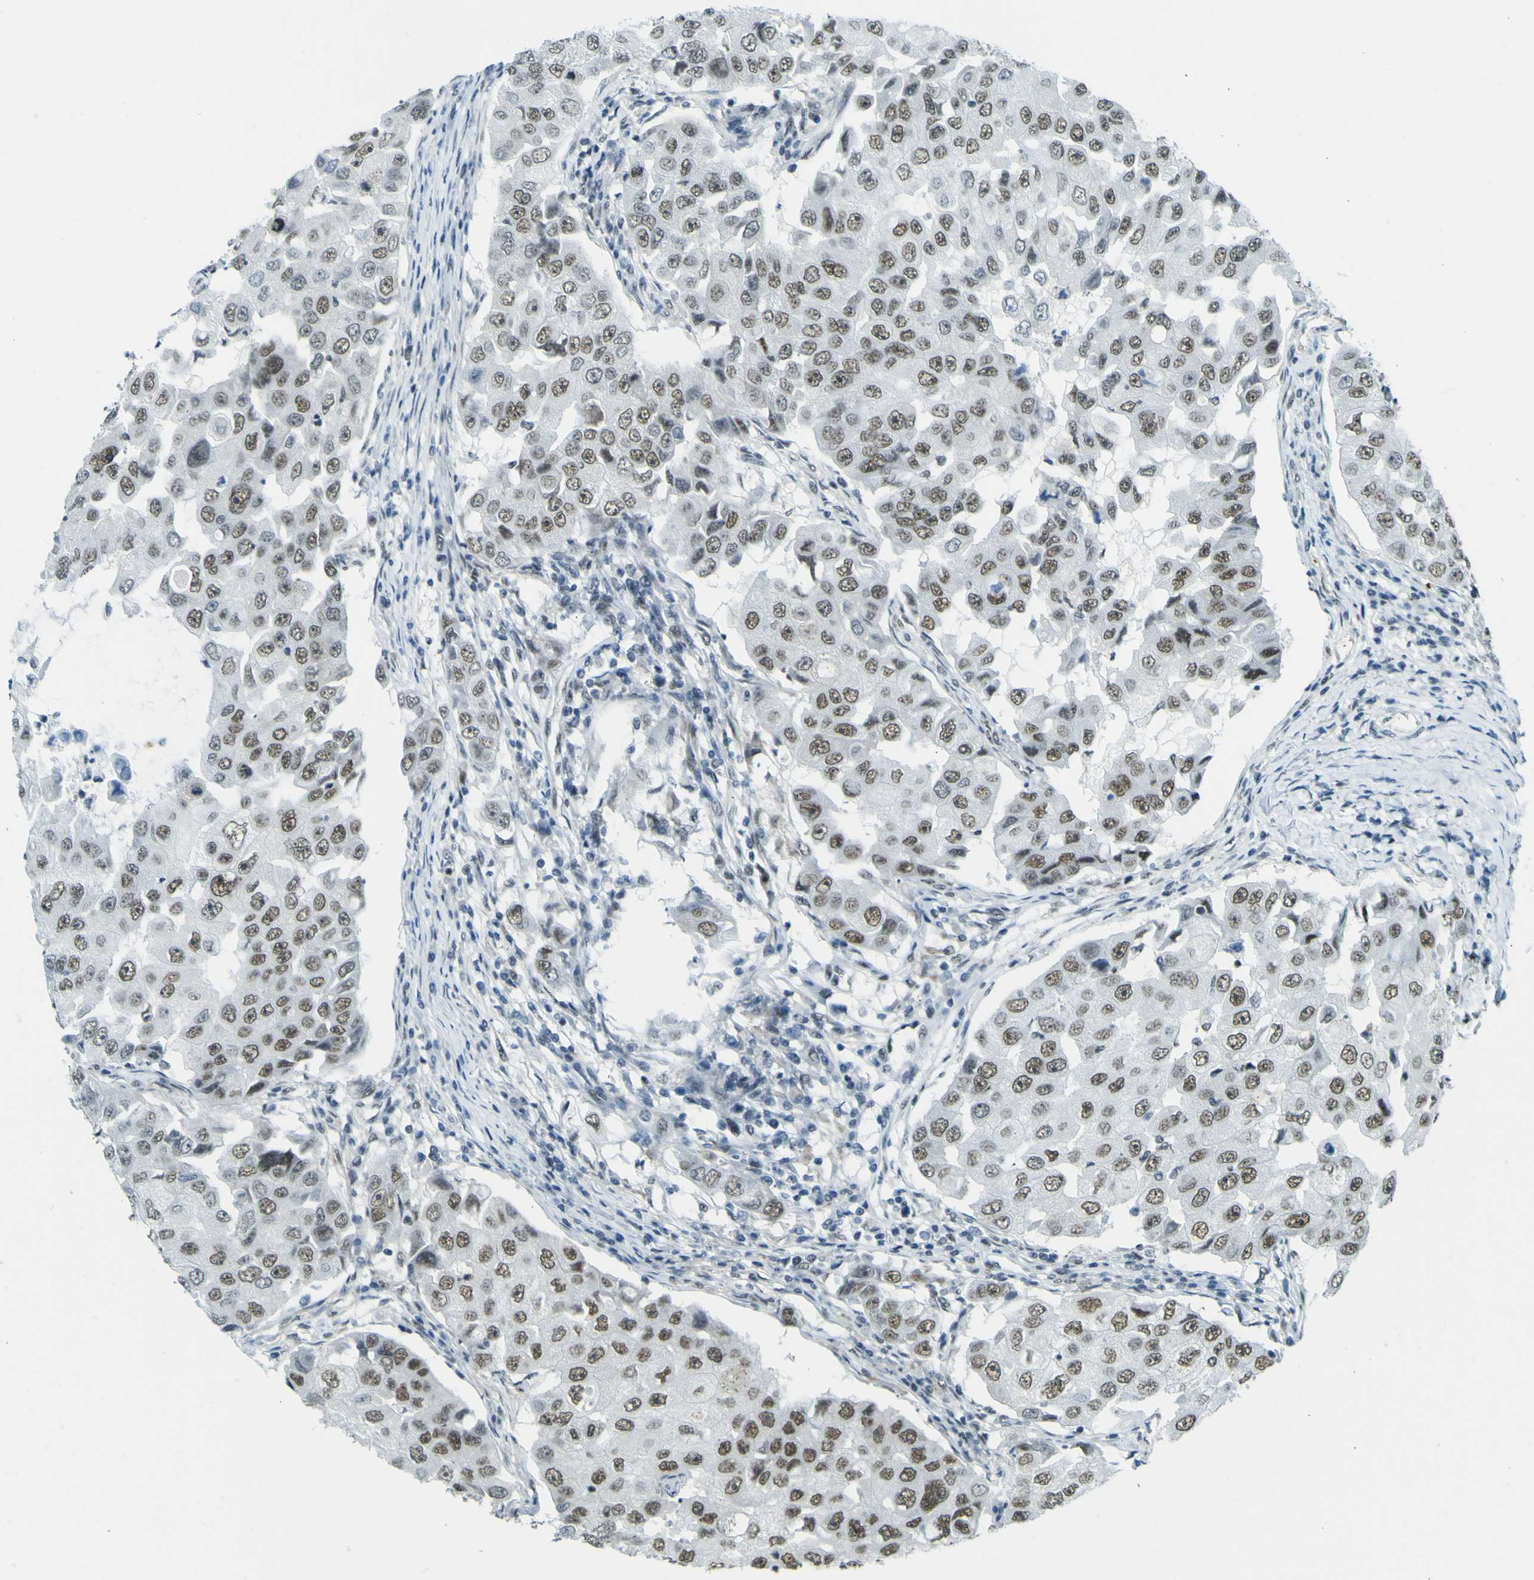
{"staining": {"intensity": "moderate", "quantity": ">75%", "location": "nuclear"}, "tissue": "breast cancer", "cell_type": "Tumor cells", "image_type": "cancer", "snomed": [{"axis": "morphology", "description": "Duct carcinoma"}, {"axis": "topography", "description": "Breast"}], "caption": "Breast cancer (infiltrating ductal carcinoma) stained for a protein exhibits moderate nuclear positivity in tumor cells. (Brightfield microscopy of DAB IHC at high magnification).", "gene": "CEBPG", "patient": {"sex": "female", "age": 27}}